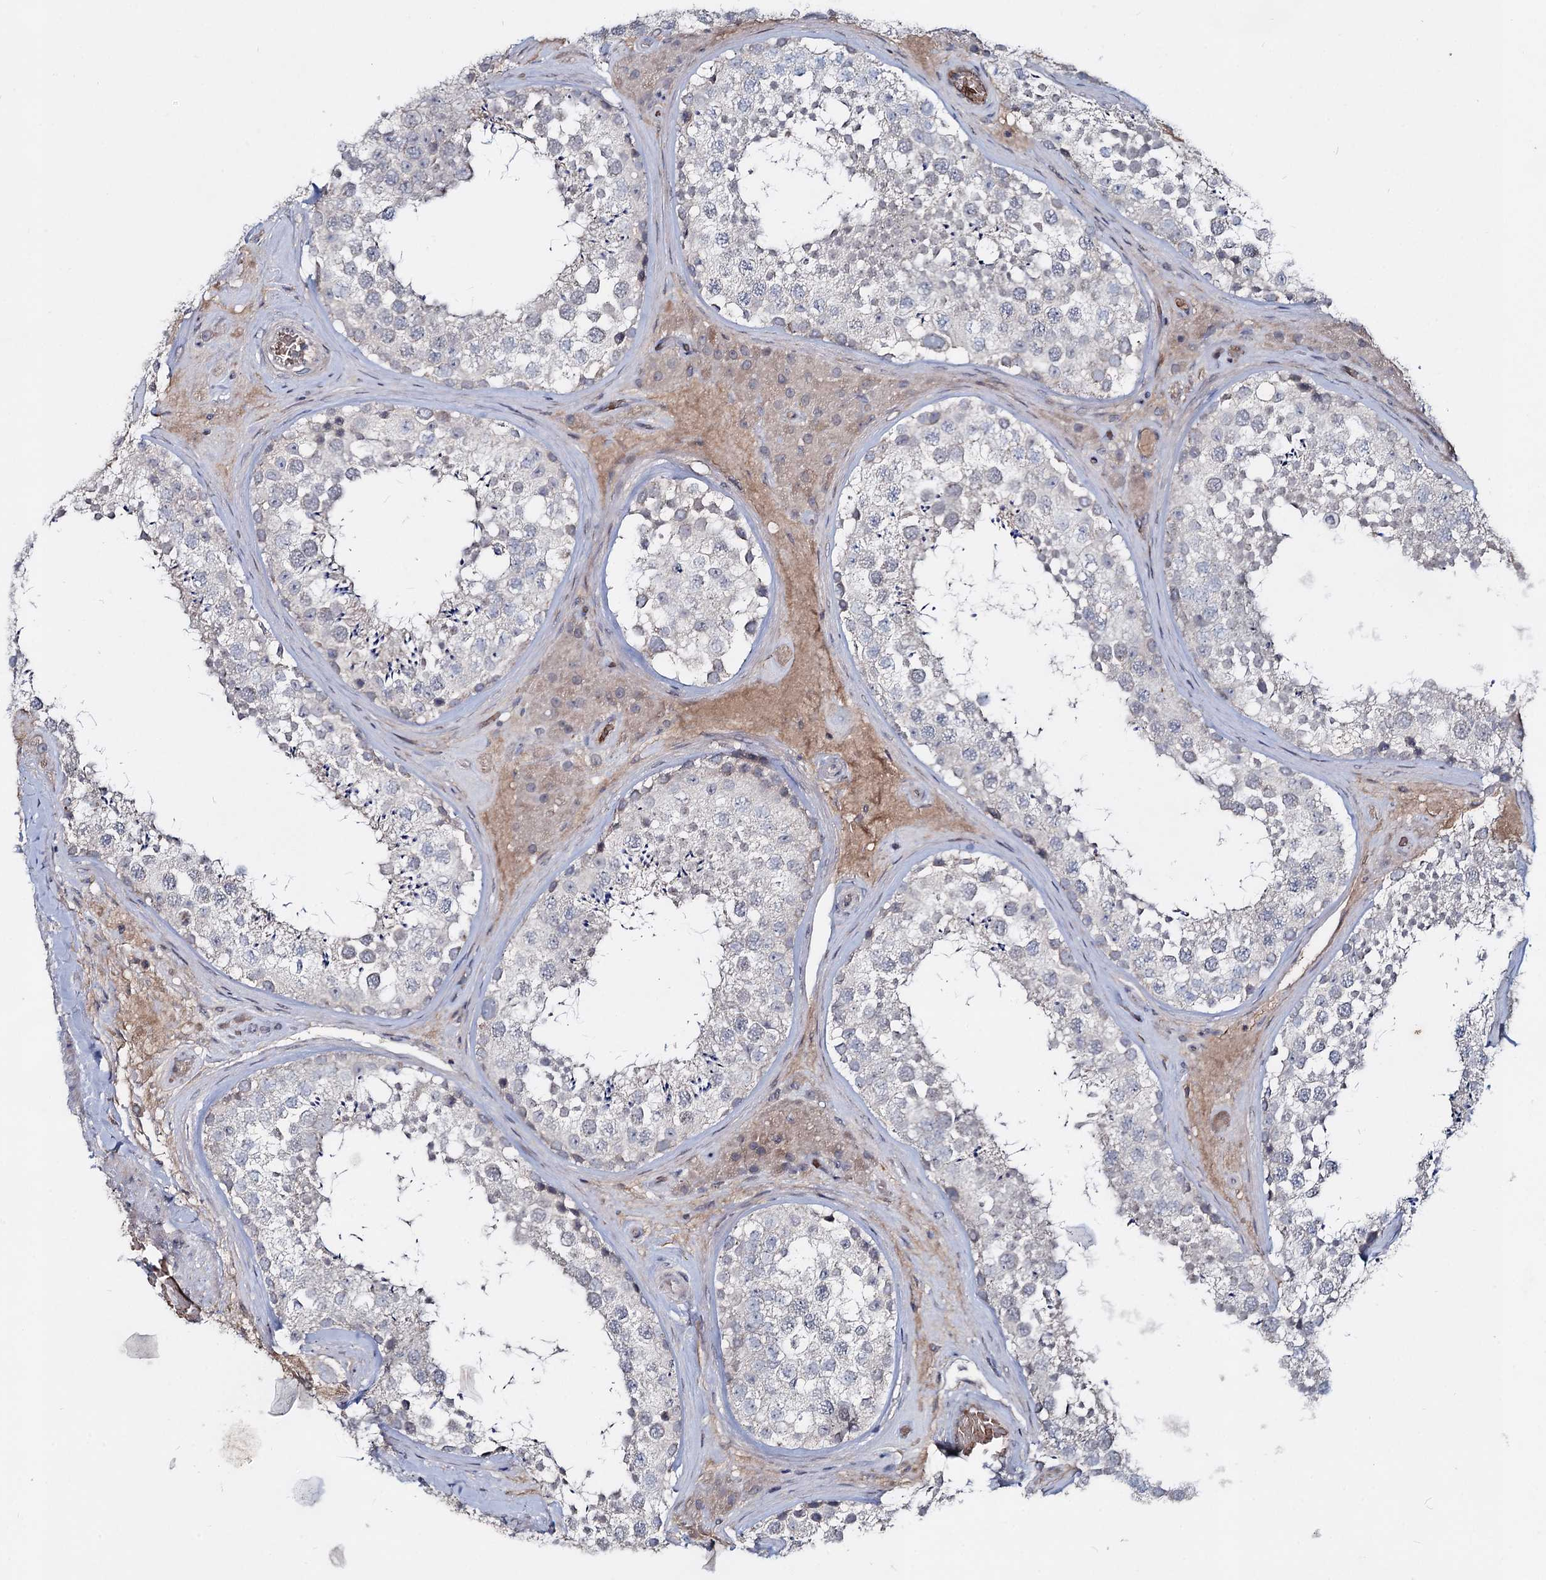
{"staining": {"intensity": "negative", "quantity": "none", "location": "none"}, "tissue": "testis", "cell_type": "Cells in seminiferous ducts", "image_type": "normal", "snomed": [{"axis": "morphology", "description": "Normal tissue, NOS"}, {"axis": "topography", "description": "Testis"}], "caption": "A histopathology image of human testis is negative for staining in cells in seminiferous ducts. Brightfield microscopy of immunohistochemistry (IHC) stained with DAB (3,3'-diaminobenzidine) (brown) and hematoxylin (blue), captured at high magnification.", "gene": "RNF6", "patient": {"sex": "male", "age": 46}}